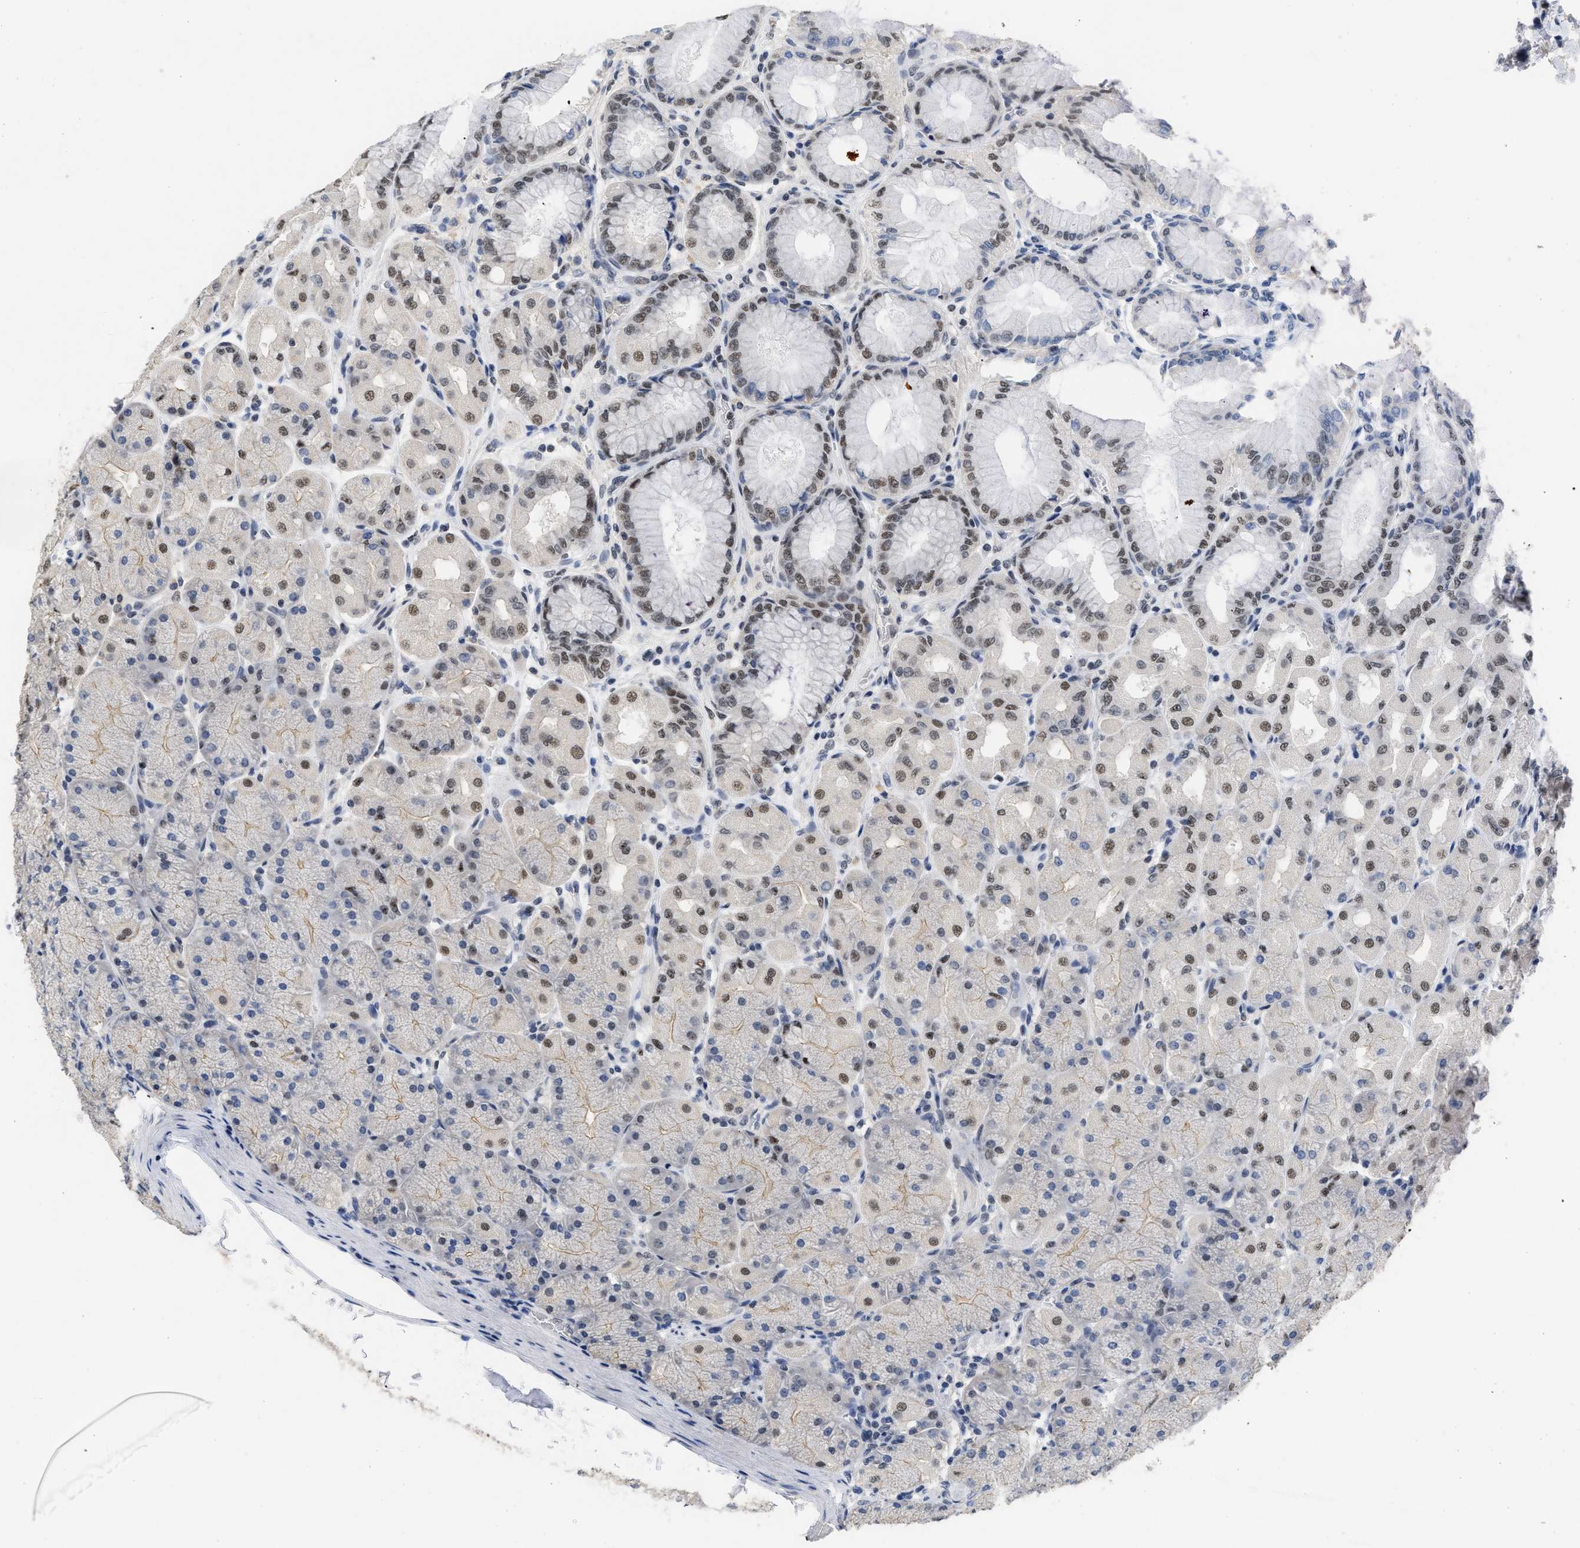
{"staining": {"intensity": "moderate", "quantity": "<25%", "location": "nuclear"}, "tissue": "stomach", "cell_type": "Glandular cells", "image_type": "normal", "snomed": [{"axis": "morphology", "description": "Normal tissue, NOS"}, {"axis": "topography", "description": "Stomach, upper"}], "caption": "Stomach stained with IHC exhibits moderate nuclear staining in approximately <25% of glandular cells. (IHC, brightfield microscopy, high magnification).", "gene": "GGNBP2", "patient": {"sex": "female", "age": 56}}